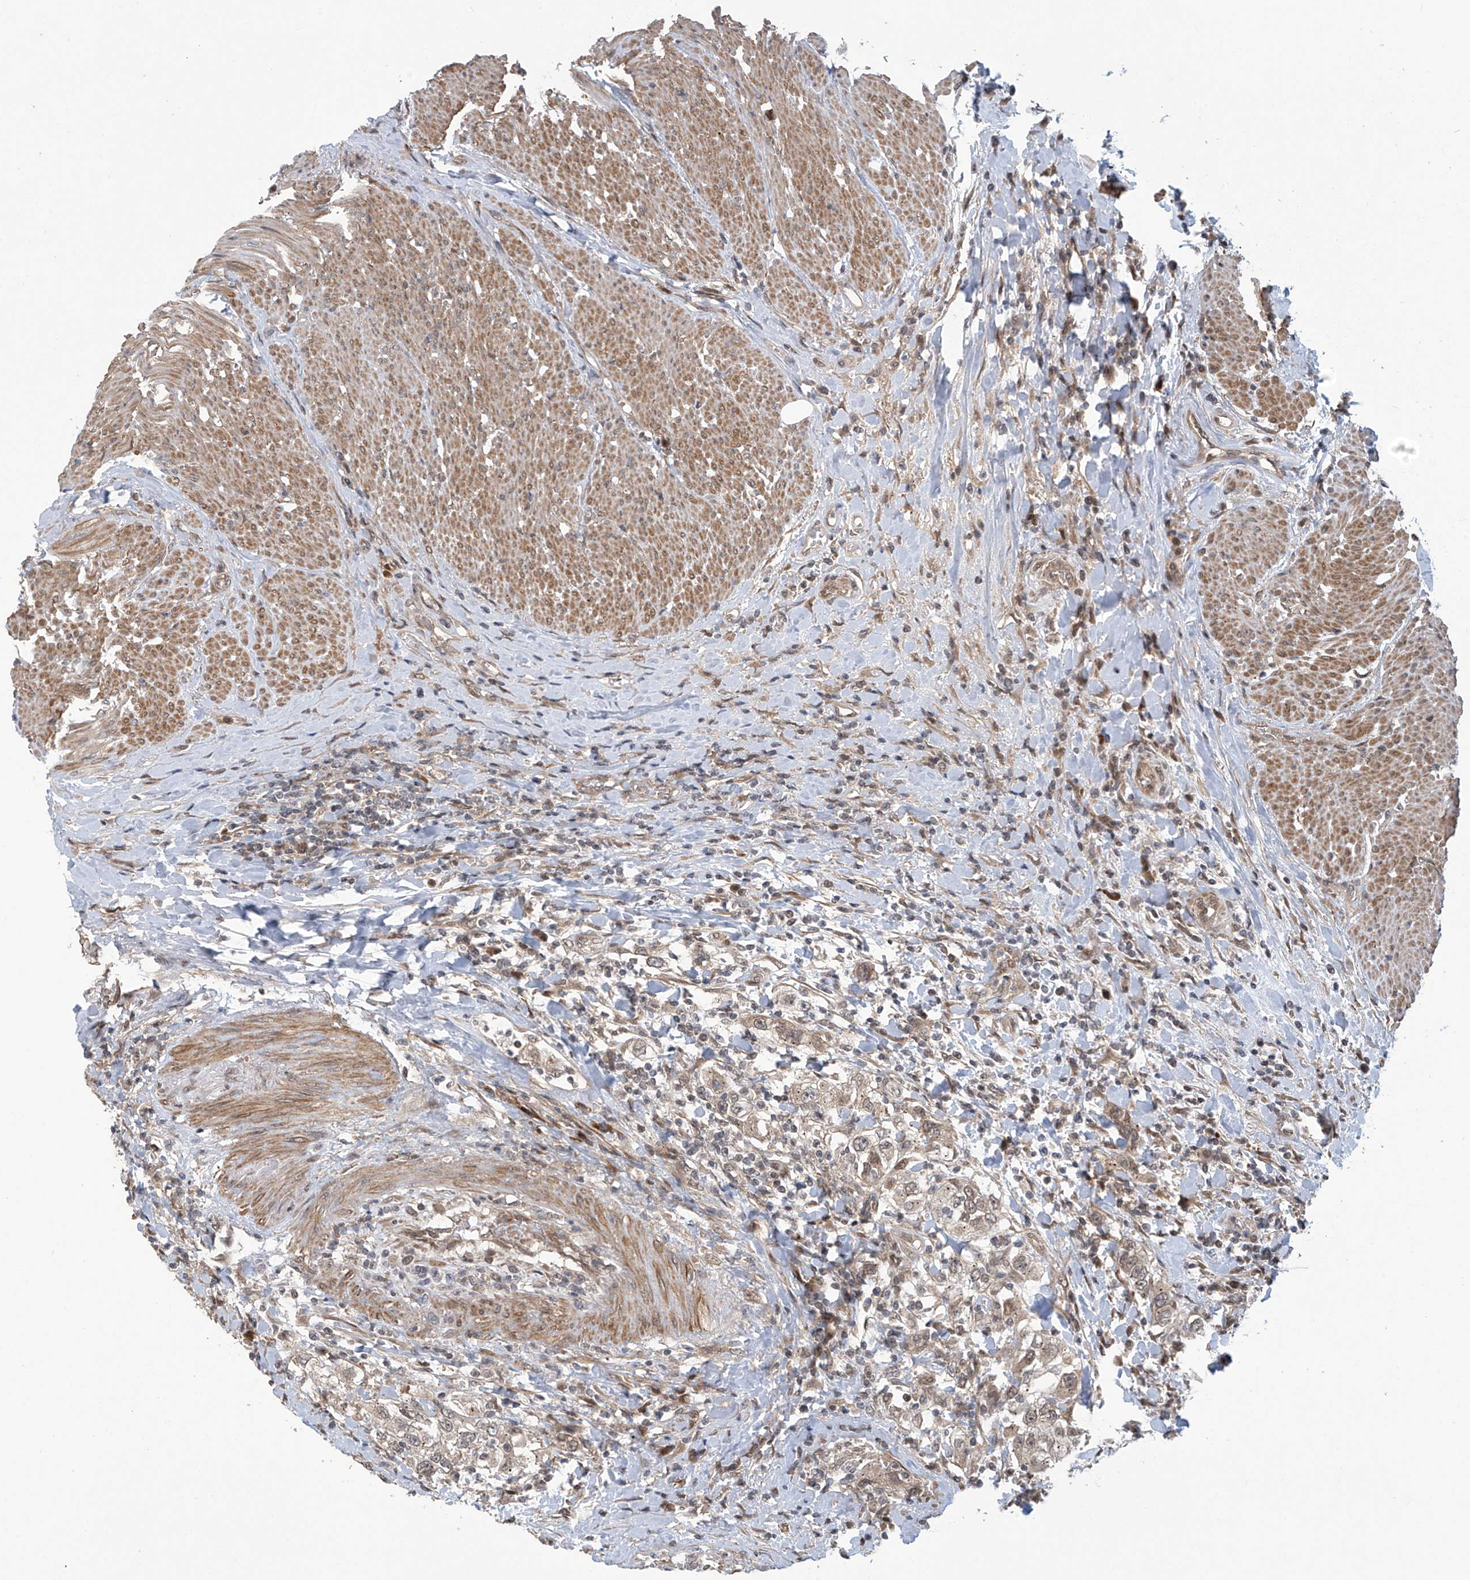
{"staining": {"intensity": "weak", "quantity": ">75%", "location": "cytoplasmic/membranous,nuclear"}, "tissue": "urothelial cancer", "cell_type": "Tumor cells", "image_type": "cancer", "snomed": [{"axis": "morphology", "description": "Urothelial carcinoma, High grade"}, {"axis": "topography", "description": "Urinary bladder"}], "caption": "The micrograph demonstrates staining of urothelial cancer, revealing weak cytoplasmic/membranous and nuclear protein staining (brown color) within tumor cells.", "gene": "ABHD13", "patient": {"sex": "female", "age": 80}}